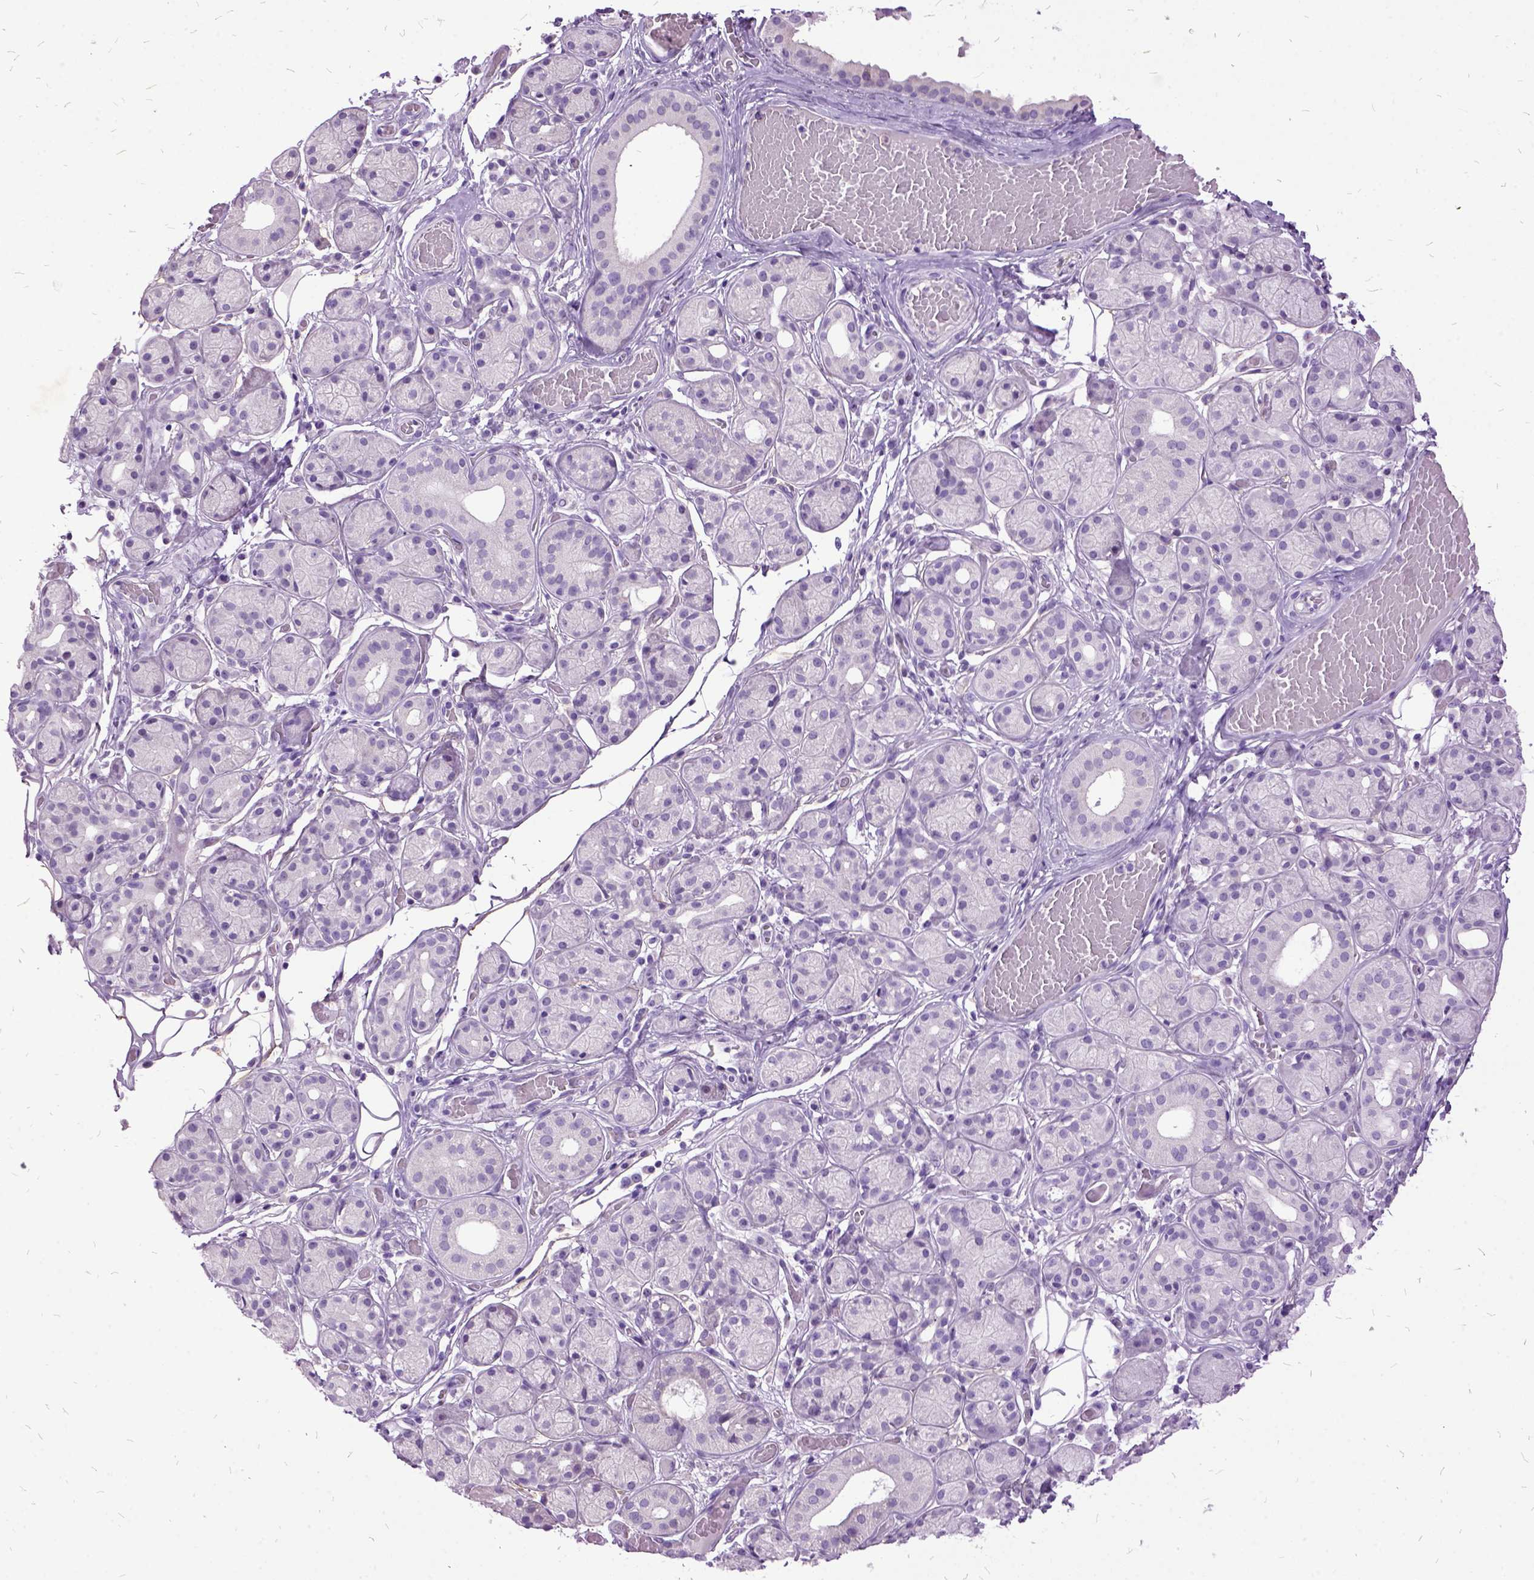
{"staining": {"intensity": "negative", "quantity": "none", "location": "none"}, "tissue": "salivary gland", "cell_type": "Glandular cells", "image_type": "normal", "snomed": [{"axis": "morphology", "description": "Normal tissue, NOS"}, {"axis": "topography", "description": "Salivary gland"}, {"axis": "topography", "description": "Peripheral nerve tissue"}], "caption": "Immunohistochemistry (IHC) image of normal salivary gland: human salivary gland stained with DAB (3,3'-diaminobenzidine) exhibits no significant protein expression in glandular cells.", "gene": "MME", "patient": {"sex": "male", "age": 71}}